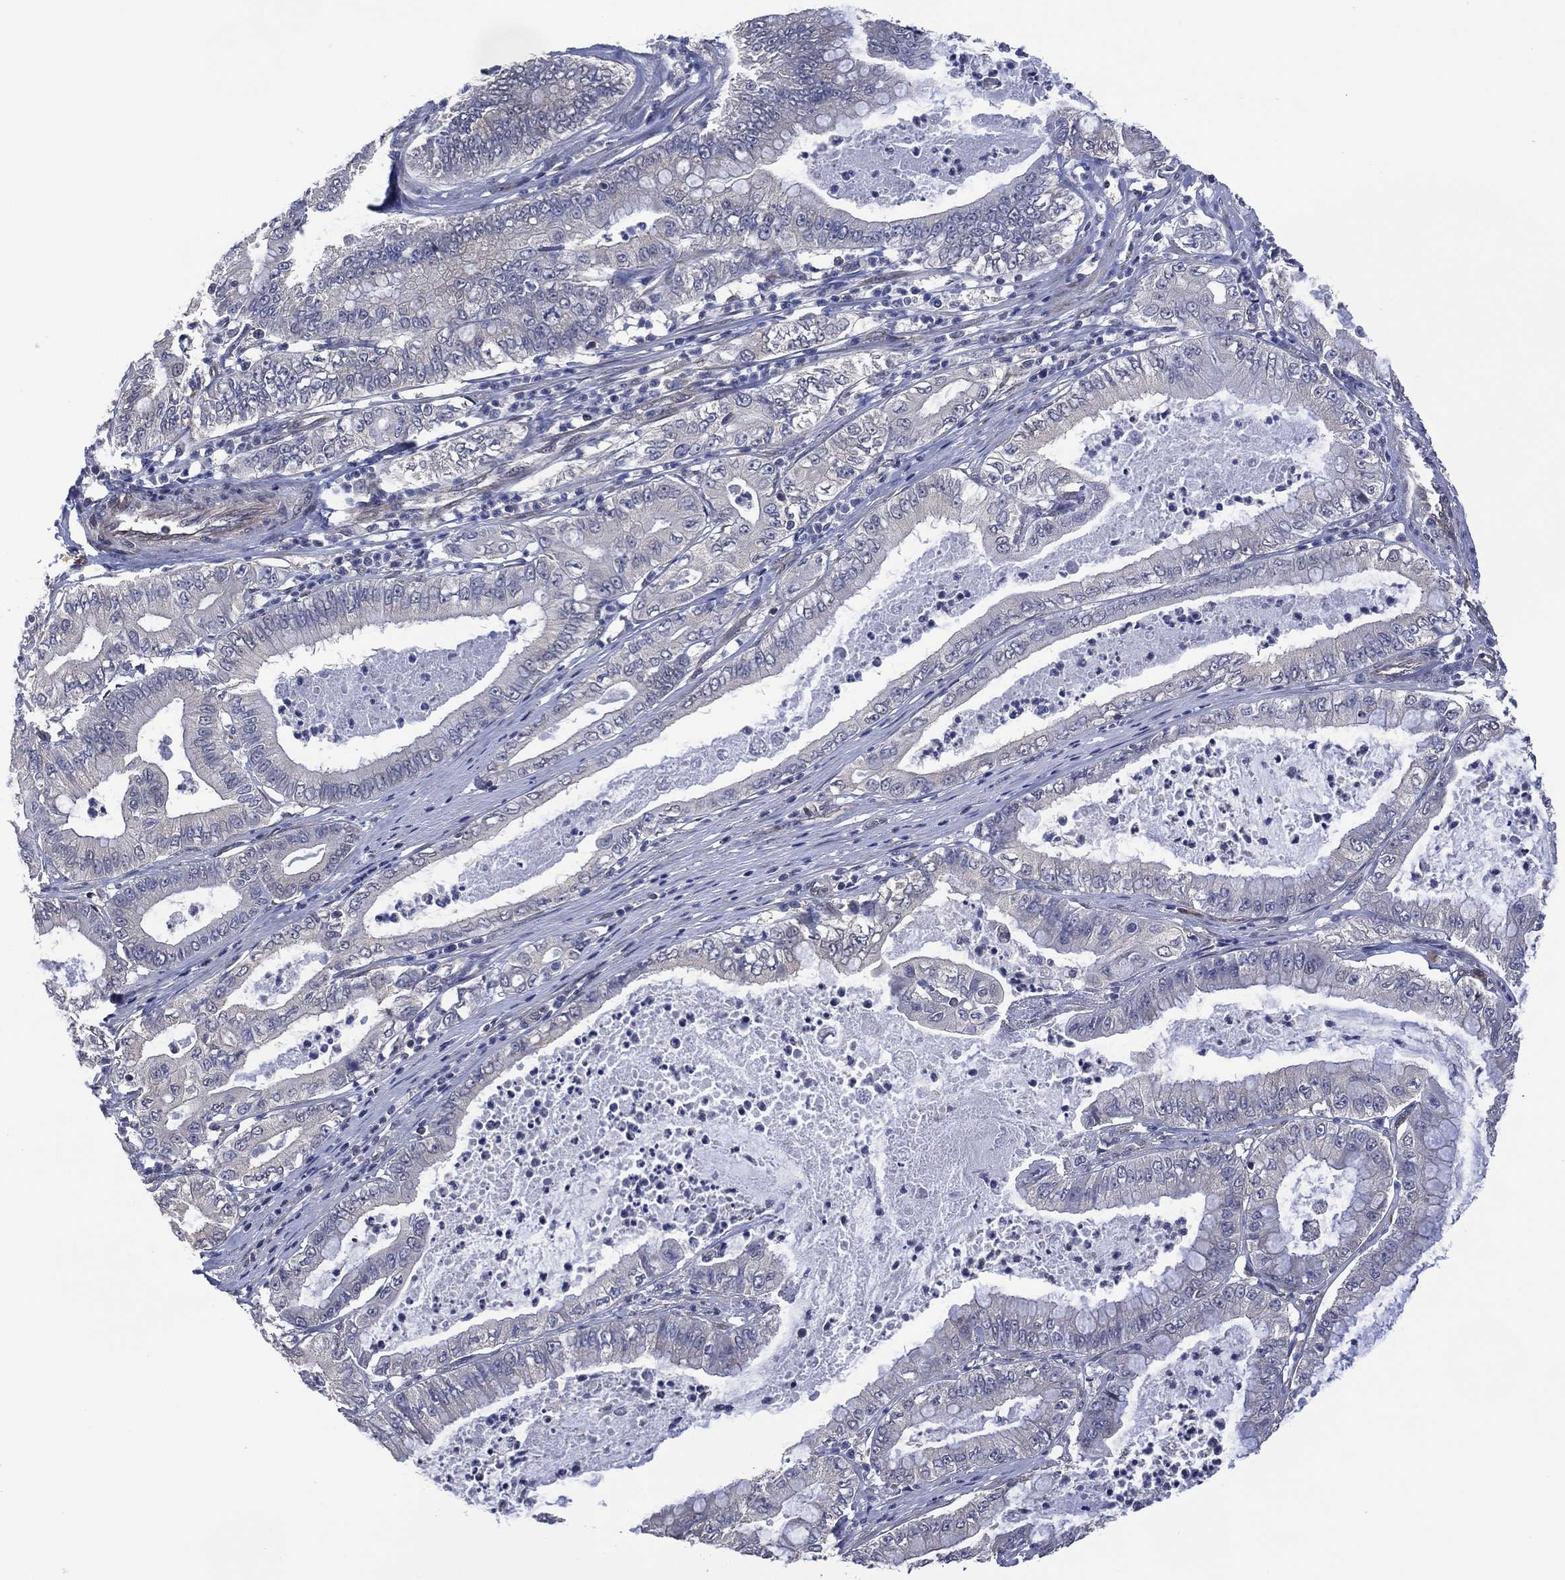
{"staining": {"intensity": "negative", "quantity": "none", "location": "none"}, "tissue": "pancreatic cancer", "cell_type": "Tumor cells", "image_type": "cancer", "snomed": [{"axis": "morphology", "description": "Adenocarcinoma, NOS"}, {"axis": "topography", "description": "Pancreas"}], "caption": "Tumor cells show no significant protein positivity in pancreatic adenocarcinoma. Nuclei are stained in blue.", "gene": "HTD2", "patient": {"sex": "male", "age": 71}}